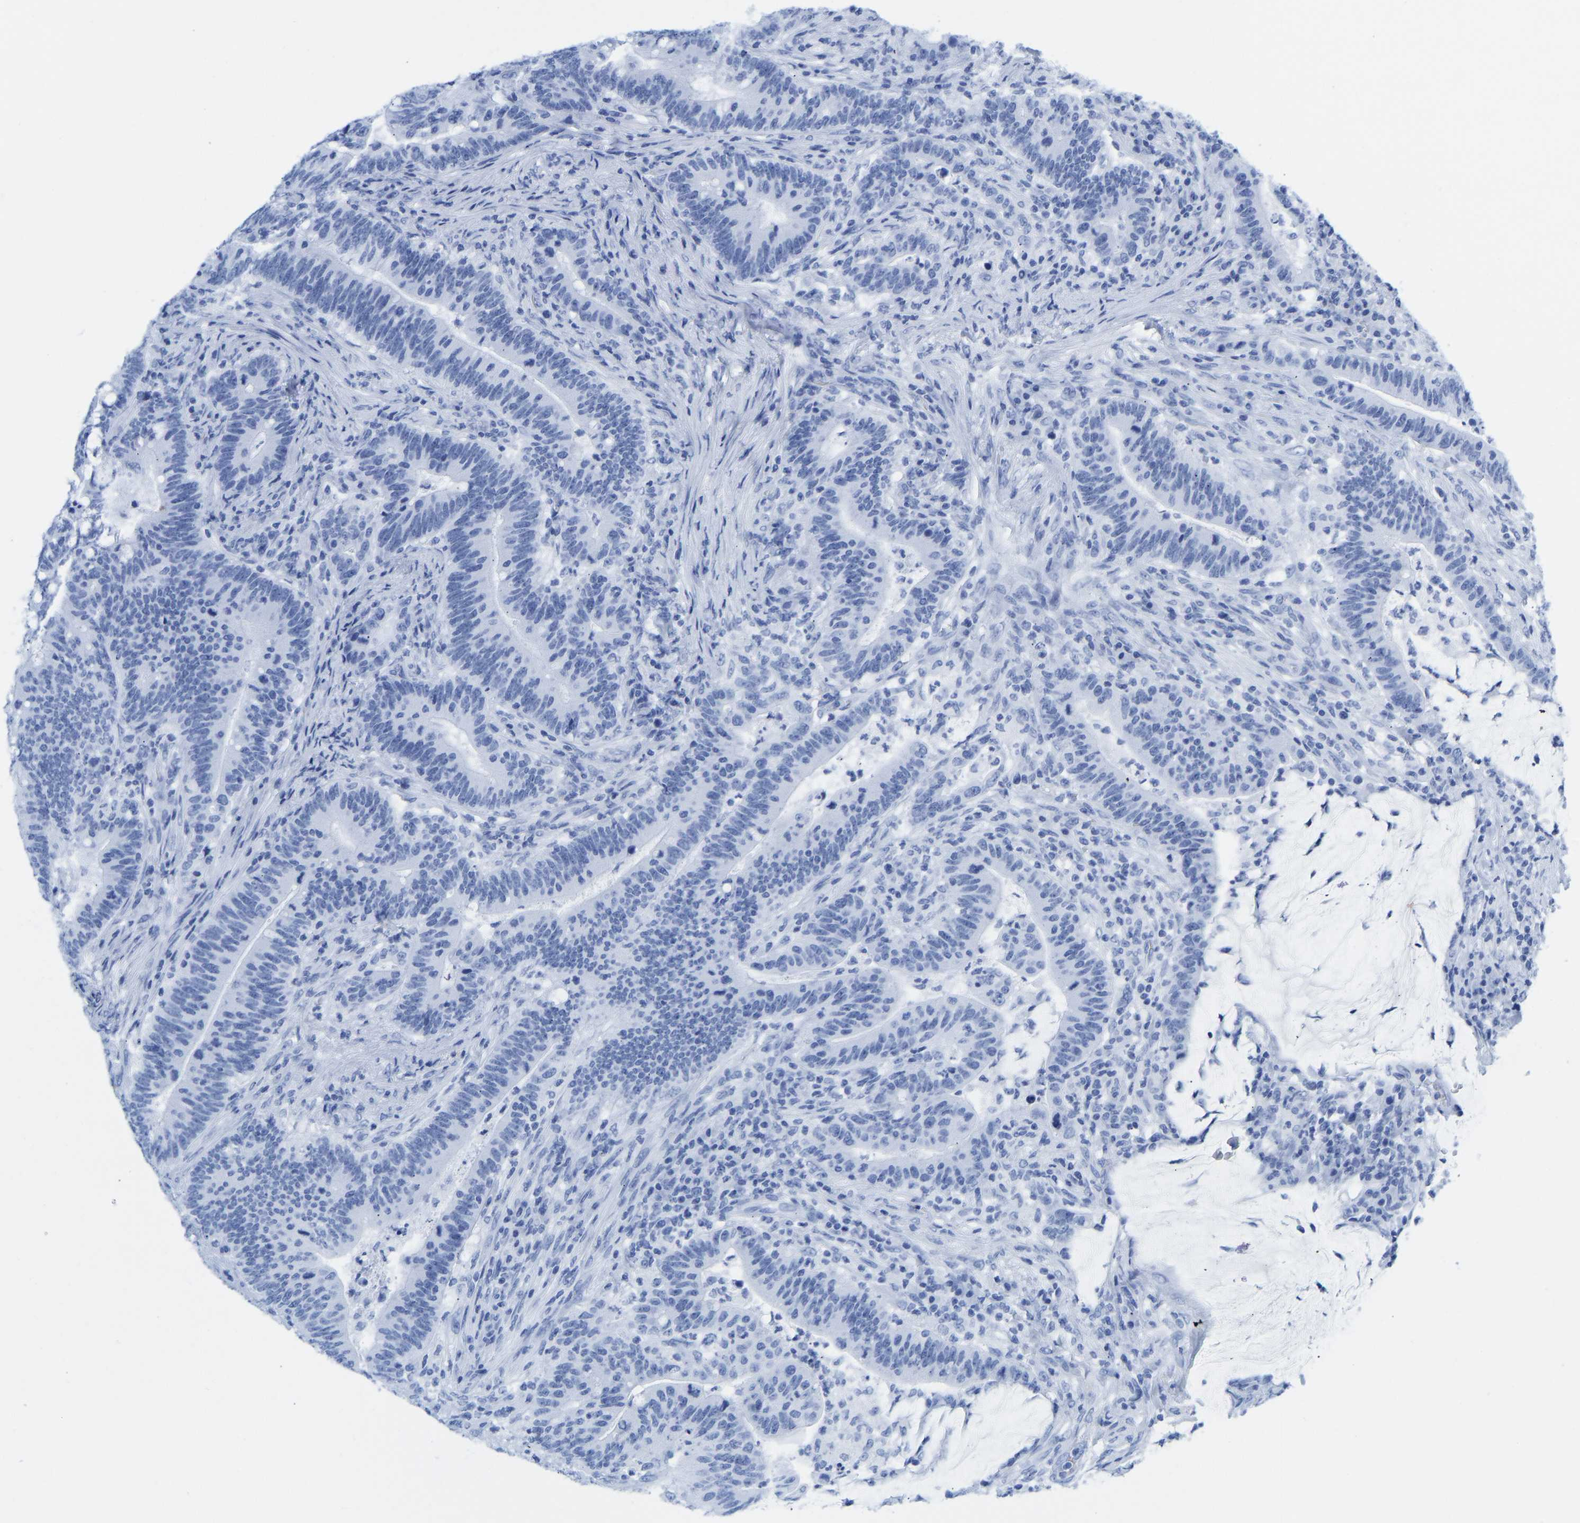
{"staining": {"intensity": "negative", "quantity": "none", "location": "none"}, "tissue": "colorectal cancer", "cell_type": "Tumor cells", "image_type": "cancer", "snomed": [{"axis": "morphology", "description": "Normal tissue, NOS"}, {"axis": "morphology", "description": "Adenocarcinoma, NOS"}, {"axis": "topography", "description": "Colon"}], "caption": "DAB immunohistochemical staining of colorectal cancer (adenocarcinoma) reveals no significant expression in tumor cells. (DAB IHC visualized using brightfield microscopy, high magnification).", "gene": "ELMO2", "patient": {"sex": "female", "age": 66}}